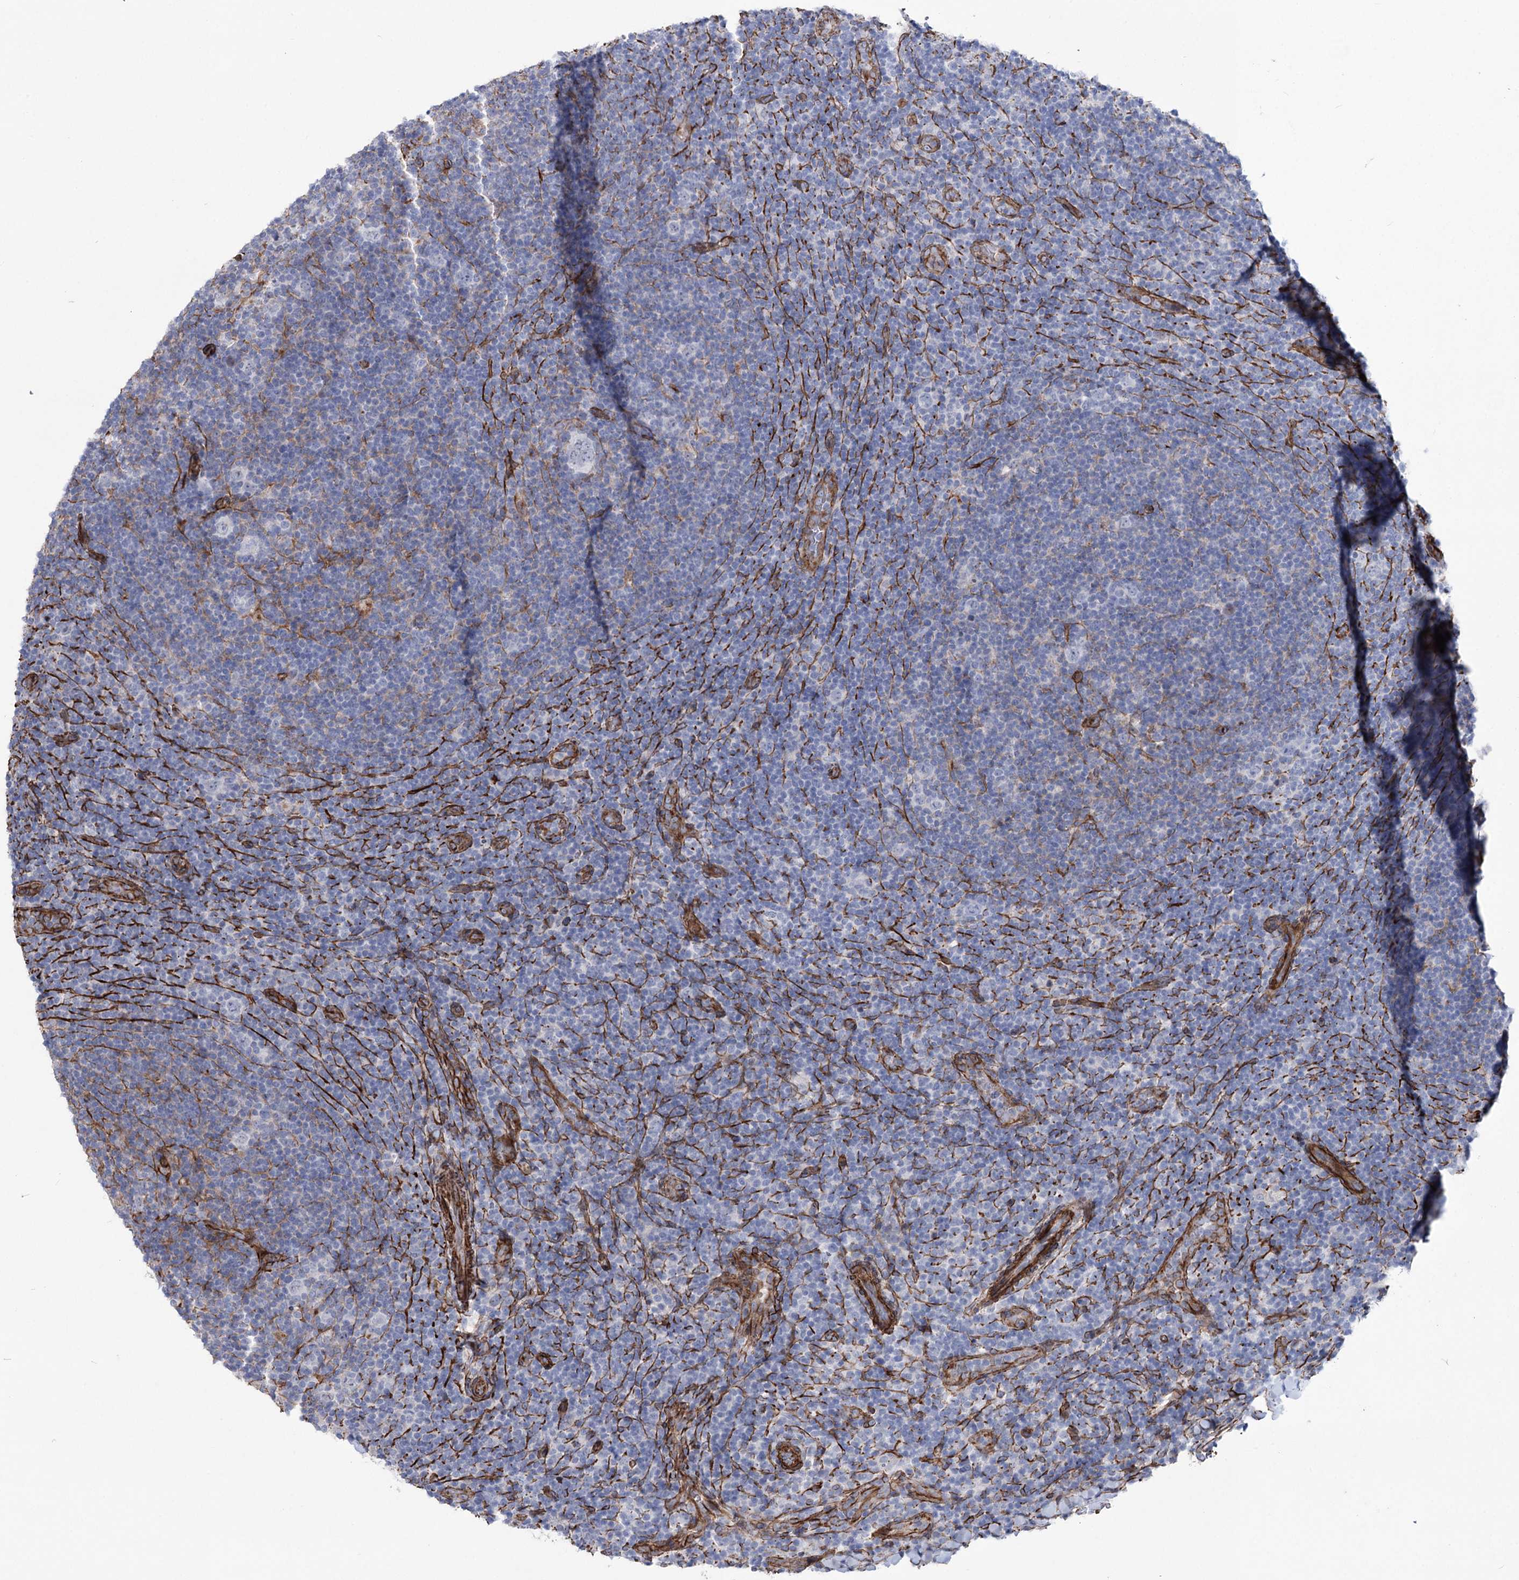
{"staining": {"intensity": "negative", "quantity": "none", "location": "none"}, "tissue": "lymphoma", "cell_type": "Tumor cells", "image_type": "cancer", "snomed": [{"axis": "morphology", "description": "Hodgkin's disease, NOS"}, {"axis": "topography", "description": "Lymph node"}], "caption": "DAB (3,3'-diaminobenzidine) immunohistochemical staining of Hodgkin's disease reveals no significant expression in tumor cells. Brightfield microscopy of immunohistochemistry stained with DAB (brown) and hematoxylin (blue), captured at high magnification.", "gene": "ARHGAP20", "patient": {"sex": "female", "age": 57}}